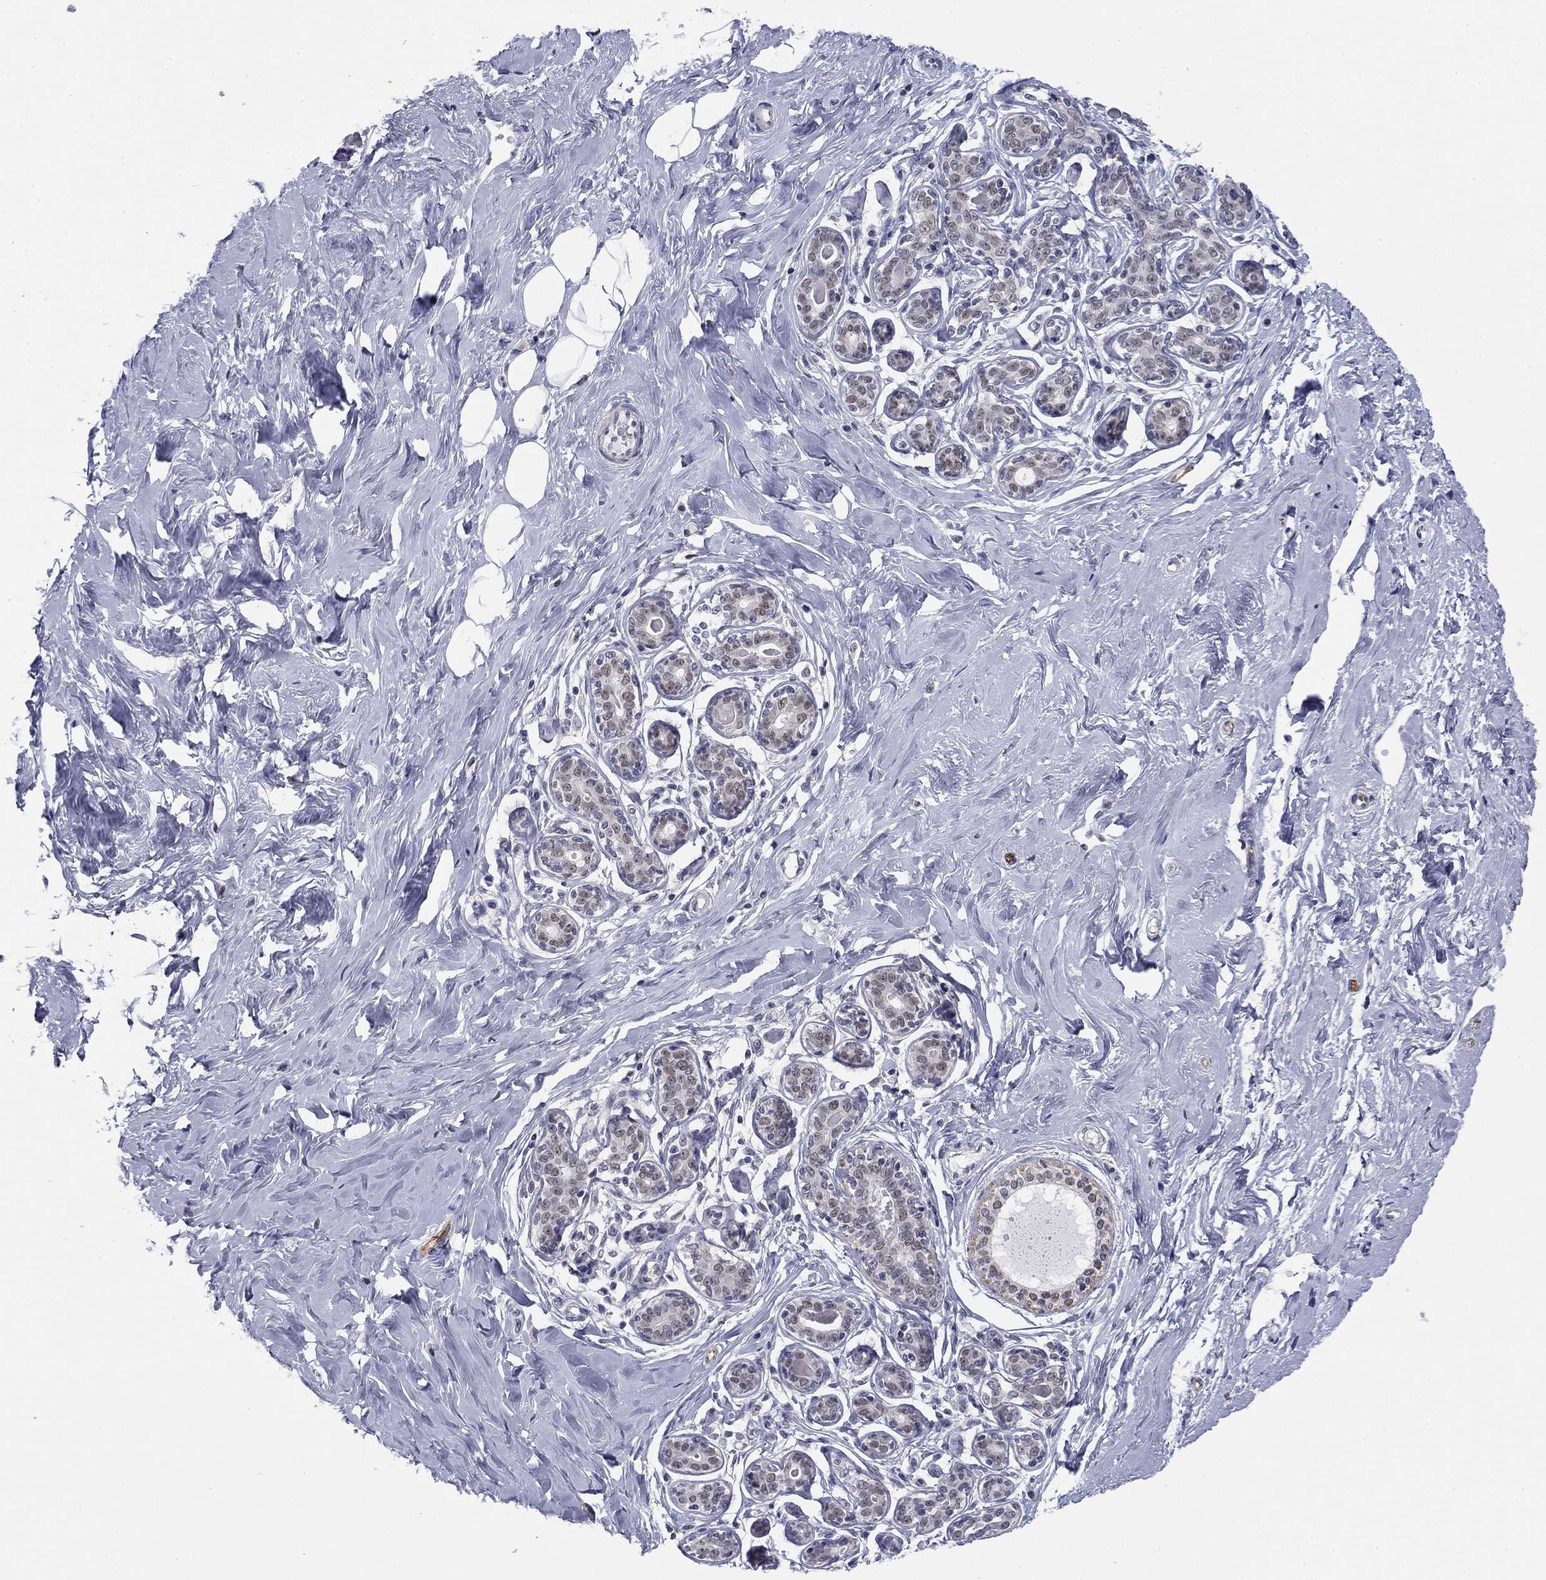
{"staining": {"intensity": "negative", "quantity": "none", "location": "none"}, "tissue": "breast", "cell_type": "Adipocytes", "image_type": "normal", "snomed": [{"axis": "morphology", "description": "Normal tissue, NOS"}, {"axis": "topography", "description": "Skin"}, {"axis": "topography", "description": "Breast"}], "caption": "Immunohistochemistry (IHC) of unremarkable human breast exhibits no staining in adipocytes.", "gene": "TIGD4", "patient": {"sex": "female", "age": 43}}